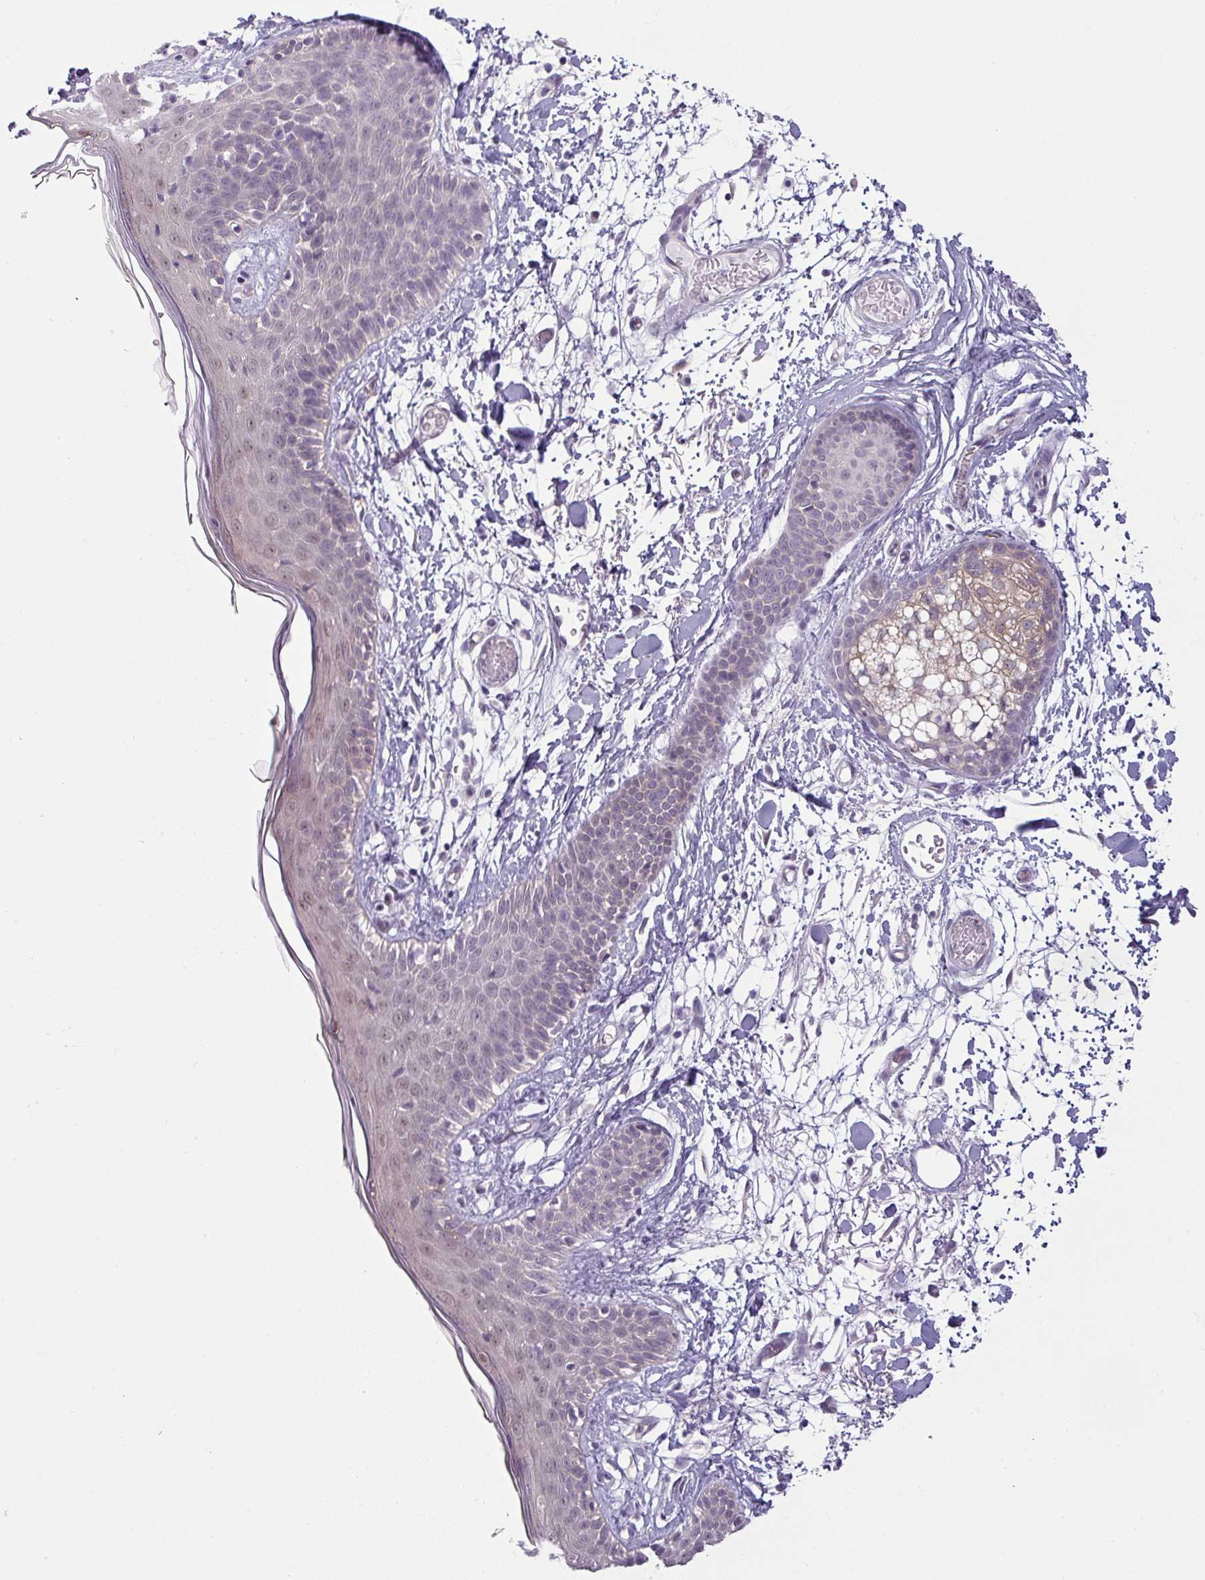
{"staining": {"intensity": "negative", "quantity": "none", "location": "none"}, "tissue": "skin", "cell_type": "Fibroblasts", "image_type": "normal", "snomed": [{"axis": "morphology", "description": "Normal tissue, NOS"}, {"axis": "topography", "description": "Skin"}], "caption": "Unremarkable skin was stained to show a protein in brown. There is no significant expression in fibroblasts. Nuclei are stained in blue.", "gene": "CCDC144A", "patient": {"sex": "male", "age": 79}}